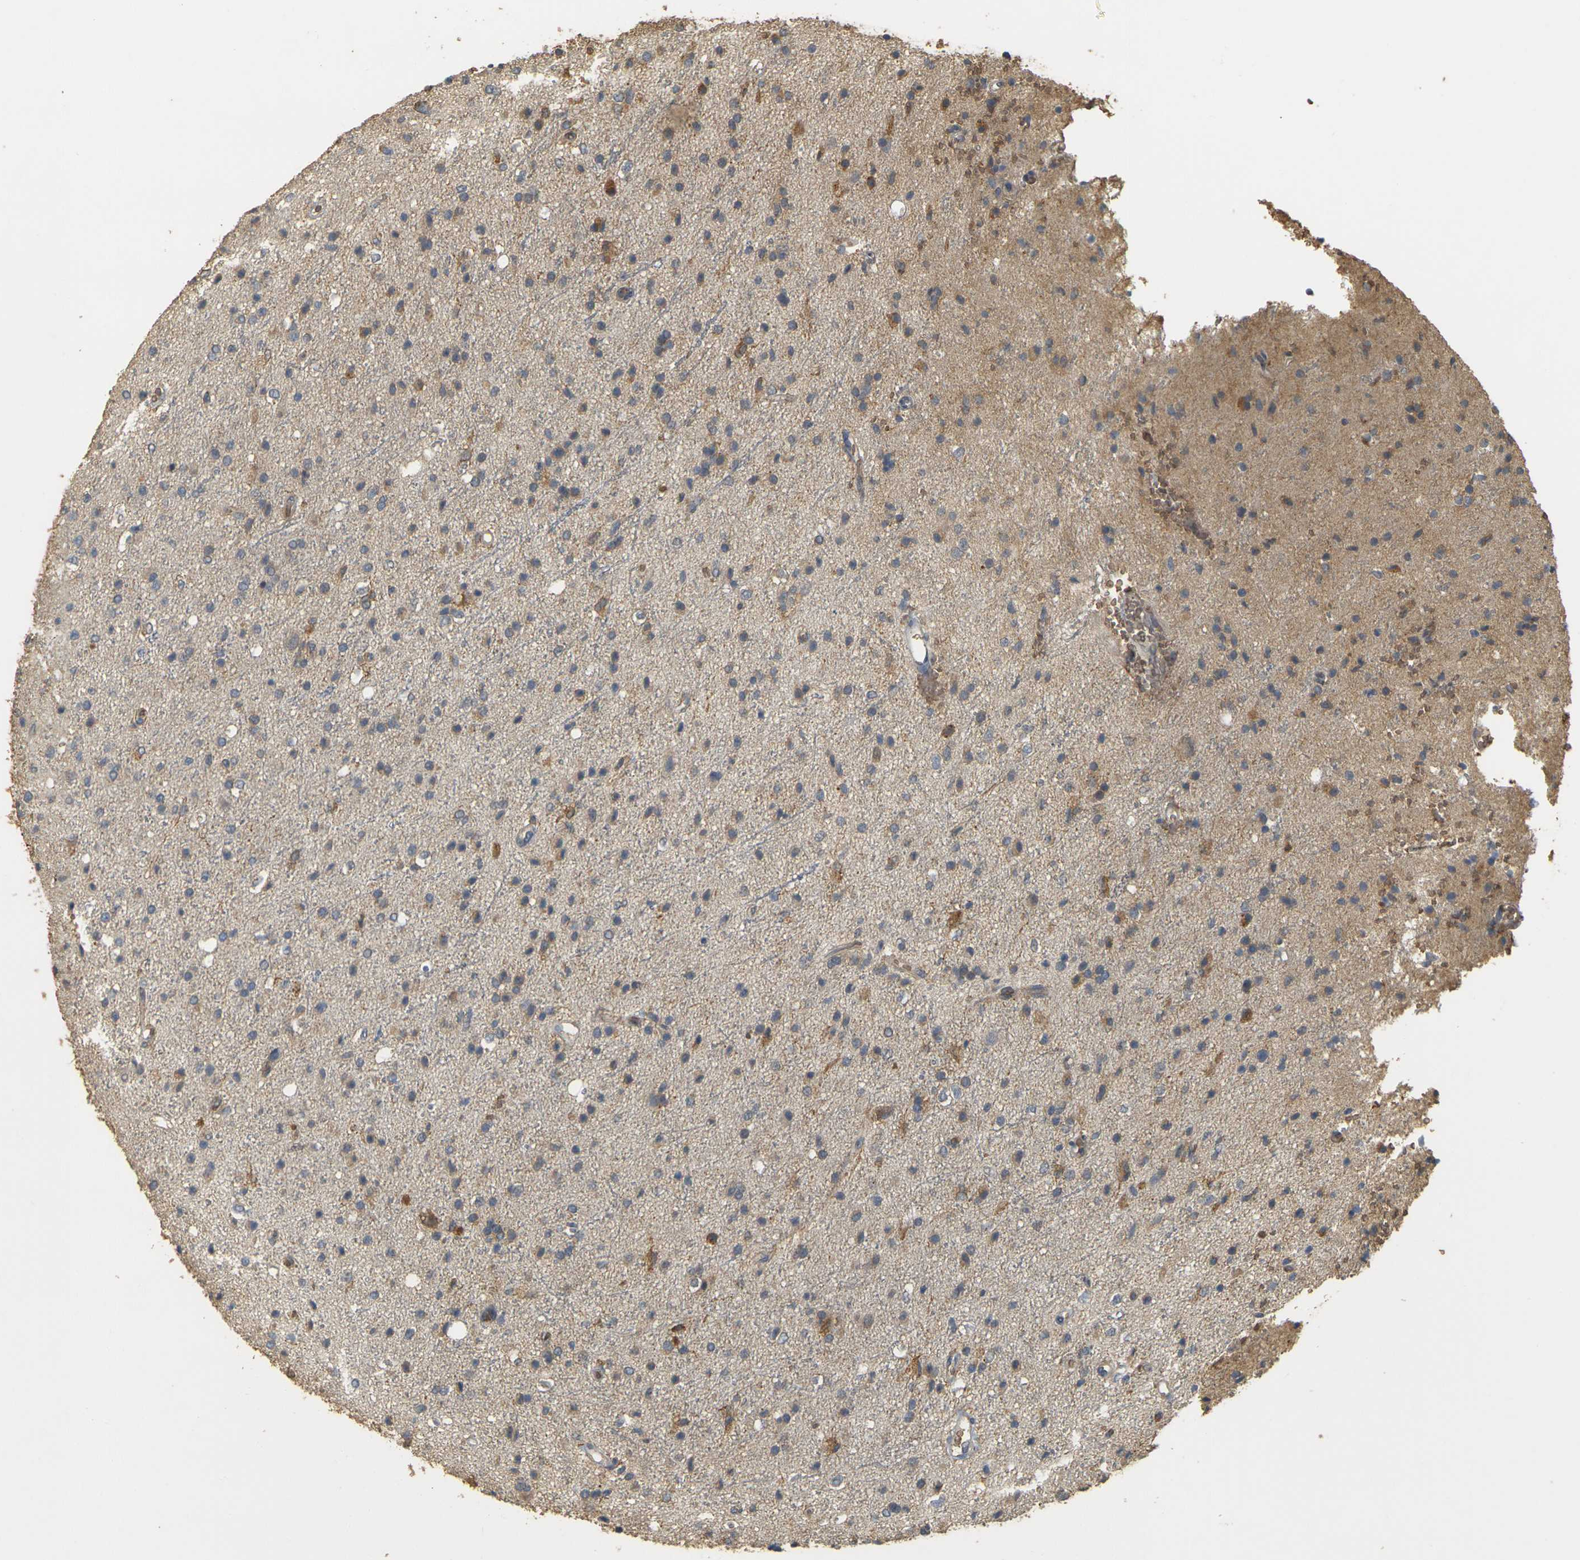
{"staining": {"intensity": "moderate", "quantity": "25%-75%", "location": "cytoplasmic/membranous"}, "tissue": "glioma", "cell_type": "Tumor cells", "image_type": "cancer", "snomed": [{"axis": "morphology", "description": "Glioma, malignant, High grade"}, {"axis": "topography", "description": "Brain"}], "caption": "Glioma stained with DAB IHC displays medium levels of moderate cytoplasmic/membranous positivity in approximately 25%-75% of tumor cells. (Stains: DAB in brown, nuclei in blue, Microscopy: brightfield microscopy at high magnification).", "gene": "MEGF9", "patient": {"sex": "male", "age": 47}}